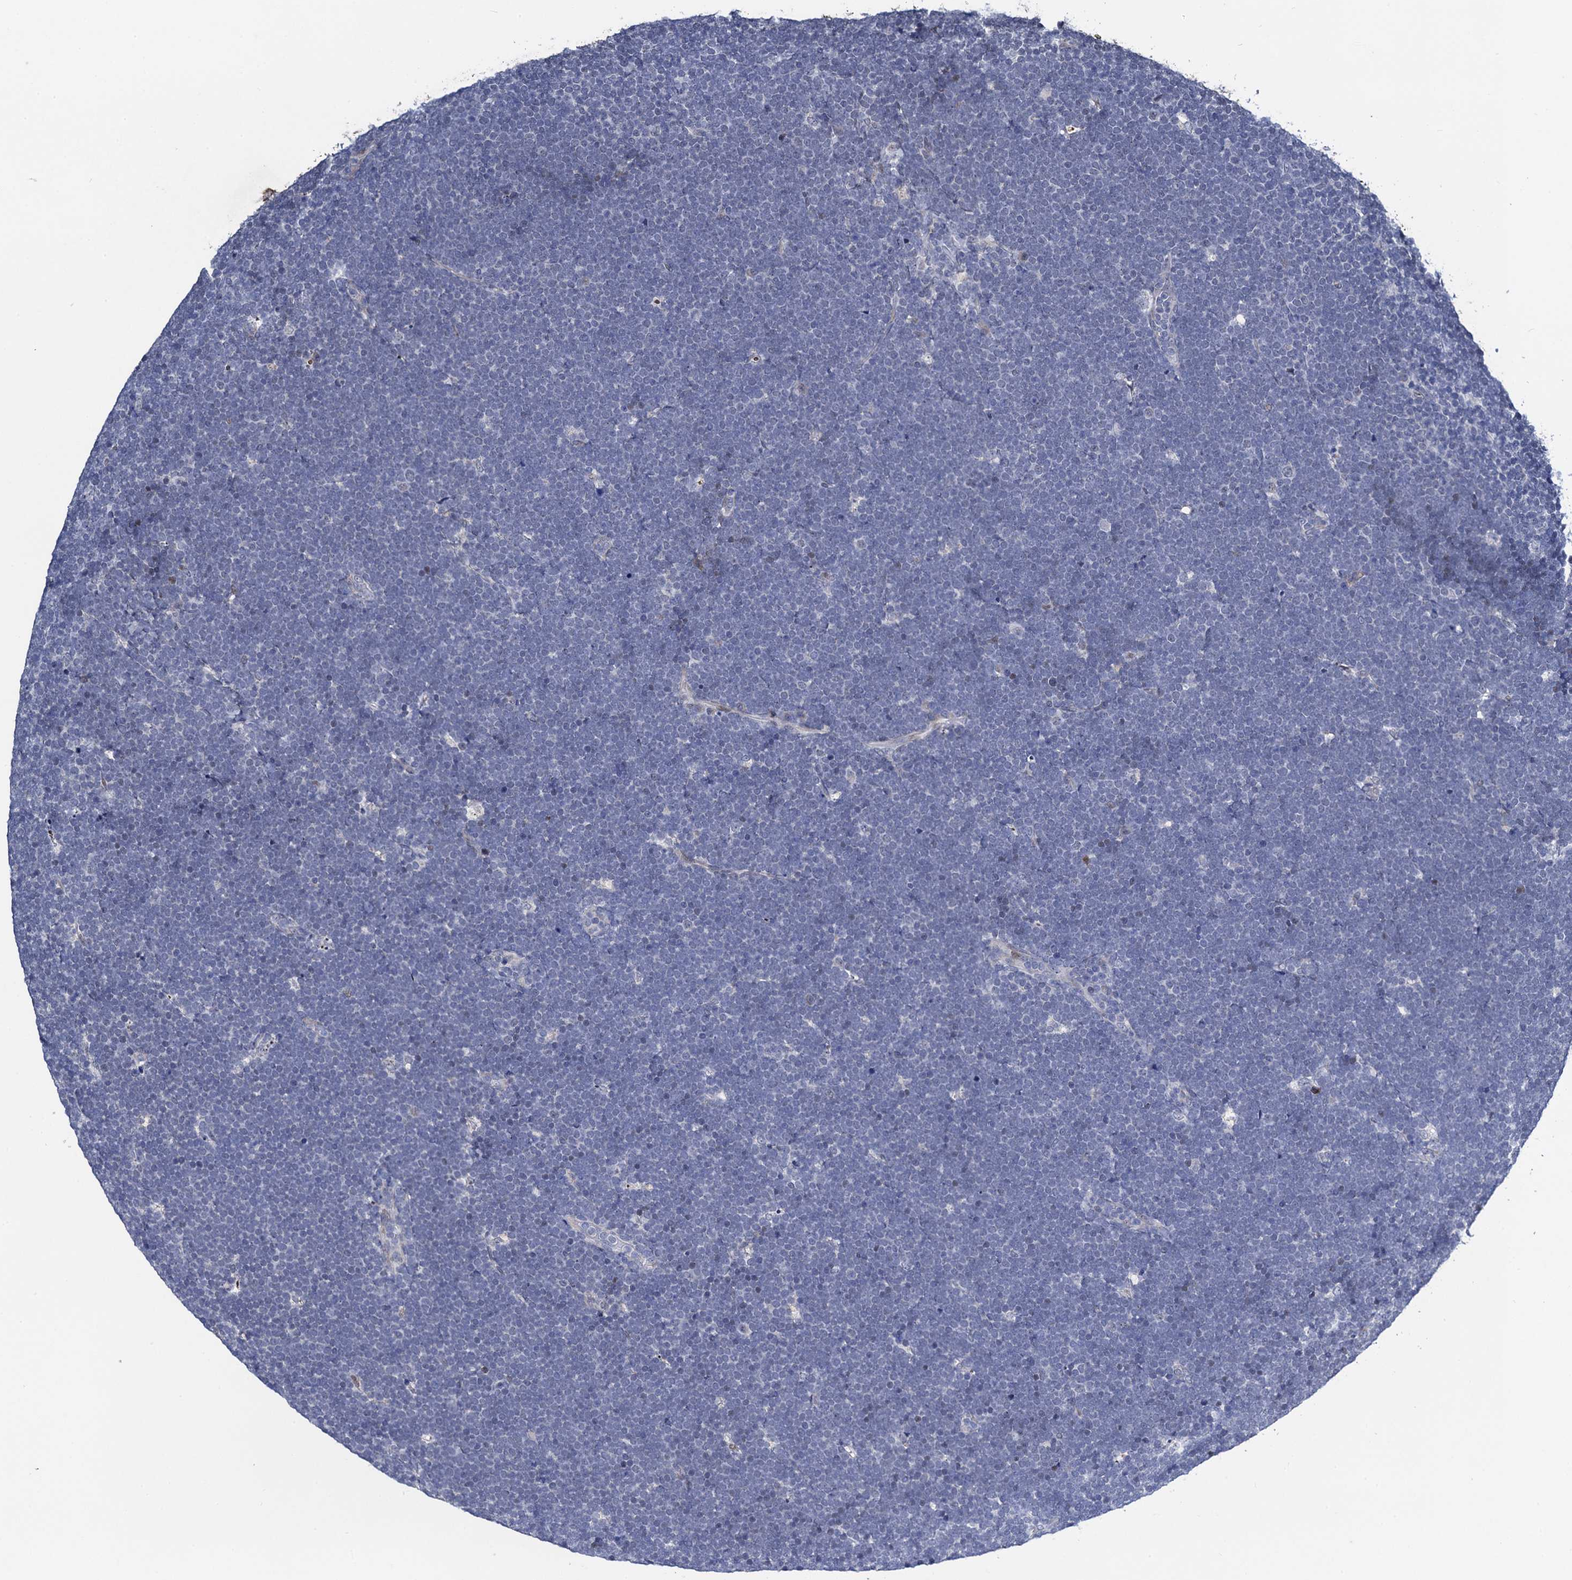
{"staining": {"intensity": "negative", "quantity": "none", "location": "none"}, "tissue": "lymphoma", "cell_type": "Tumor cells", "image_type": "cancer", "snomed": [{"axis": "morphology", "description": "Malignant lymphoma, non-Hodgkin's type, High grade"}, {"axis": "topography", "description": "Lymph node"}], "caption": "A photomicrograph of malignant lymphoma, non-Hodgkin's type (high-grade) stained for a protein reveals no brown staining in tumor cells.", "gene": "FAM222A", "patient": {"sex": "male", "age": 13}}